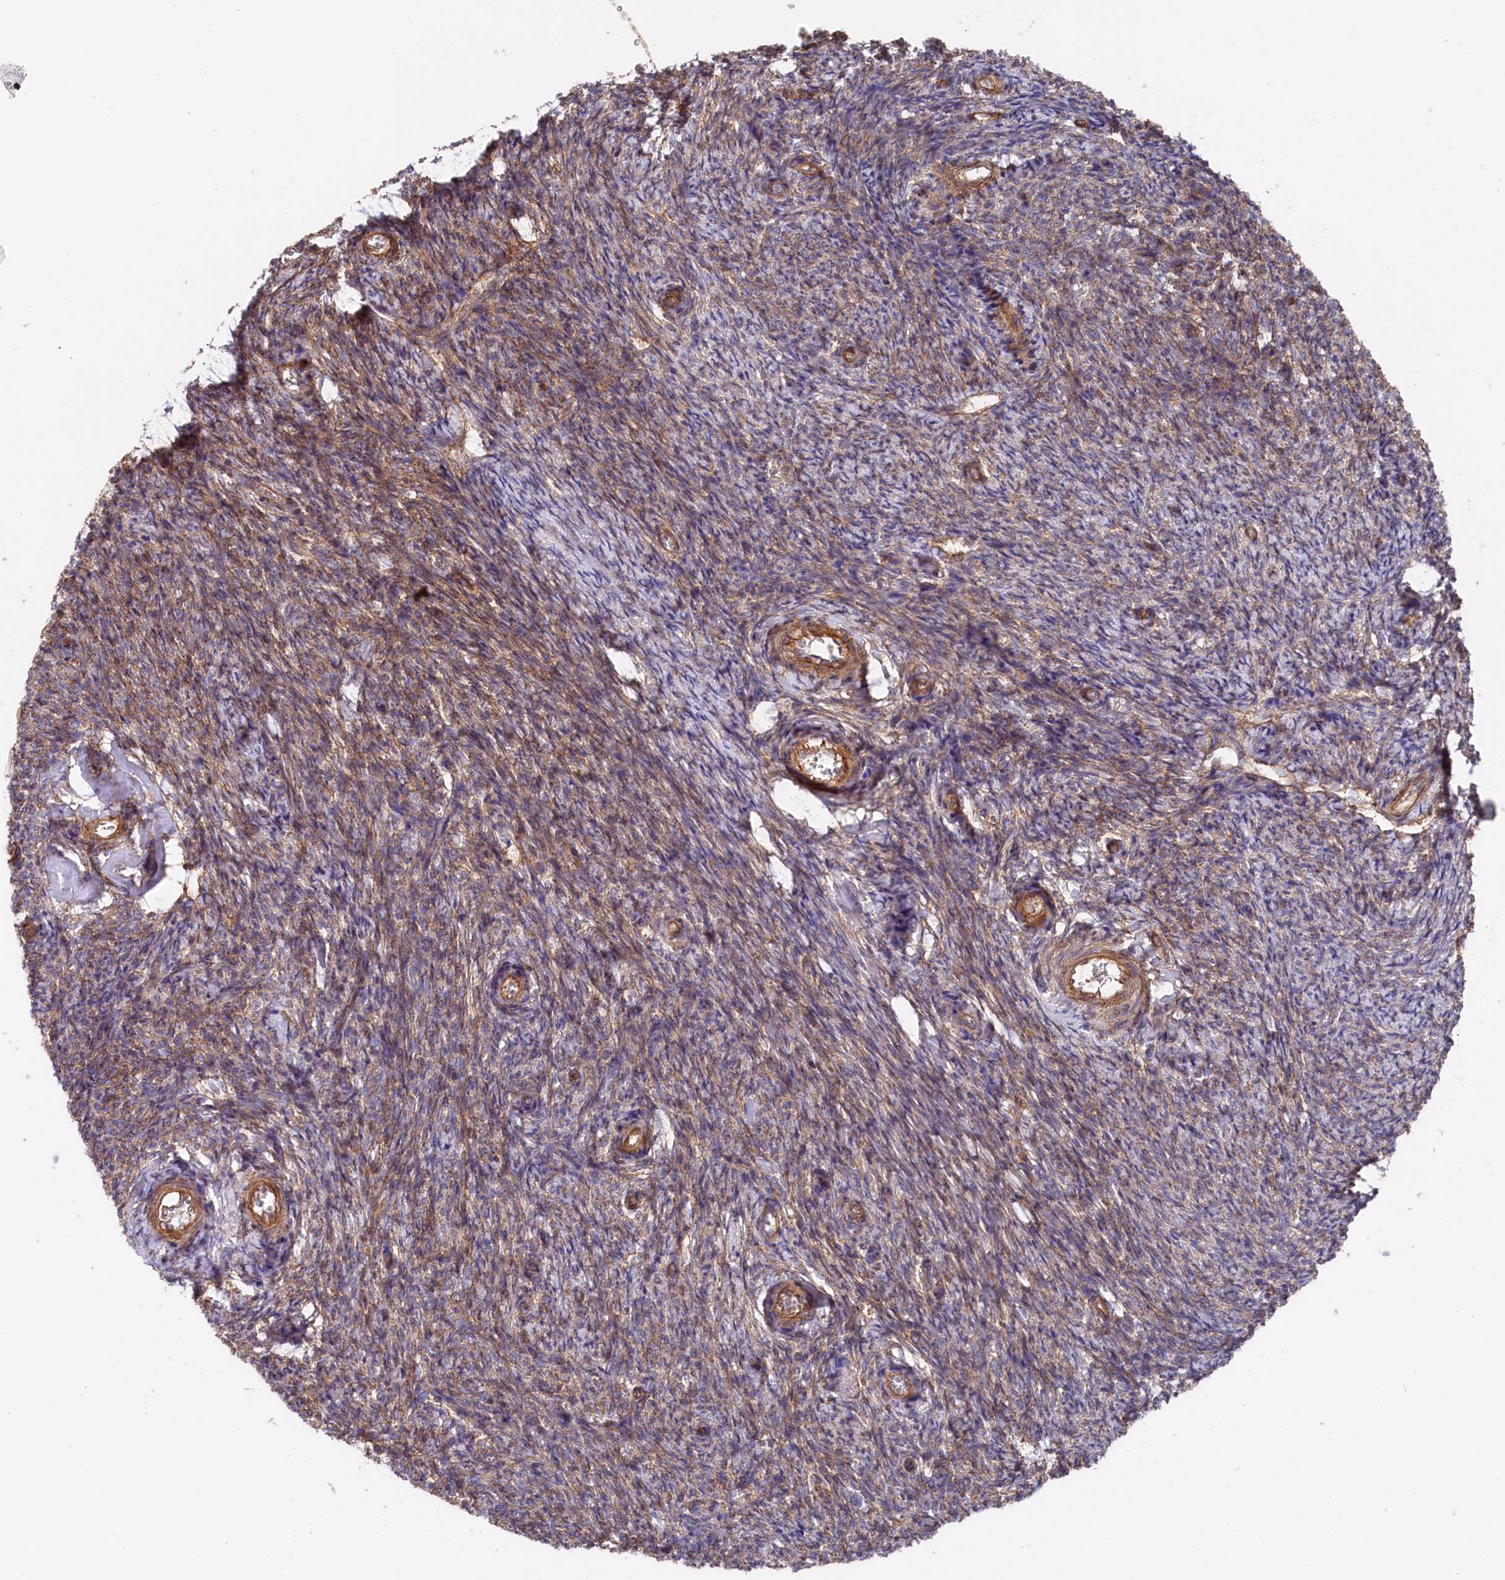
{"staining": {"intensity": "moderate", "quantity": "25%-75%", "location": "cytoplasmic/membranous"}, "tissue": "ovary", "cell_type": "Ovarian stroma cells", "image_type": "normal", "snomed": [{"axis": "morphology", "description": "Normal tissue, NOS"}, {"axis": "topography", "description": "Ovary"}], "caption": "A high-resolution histopathology image shows immunohistochemistry (IHC) staining of benign ovary, which displays moderate cytoplasmic/membranous positivity in approximately 25%-75% of ovarian stroma cells. (brown staining indicates protein expression, while blue staining denotes nuclei).", "gene": "TNKS1BP1", "patient": {"sex": "female", "age": 44}}